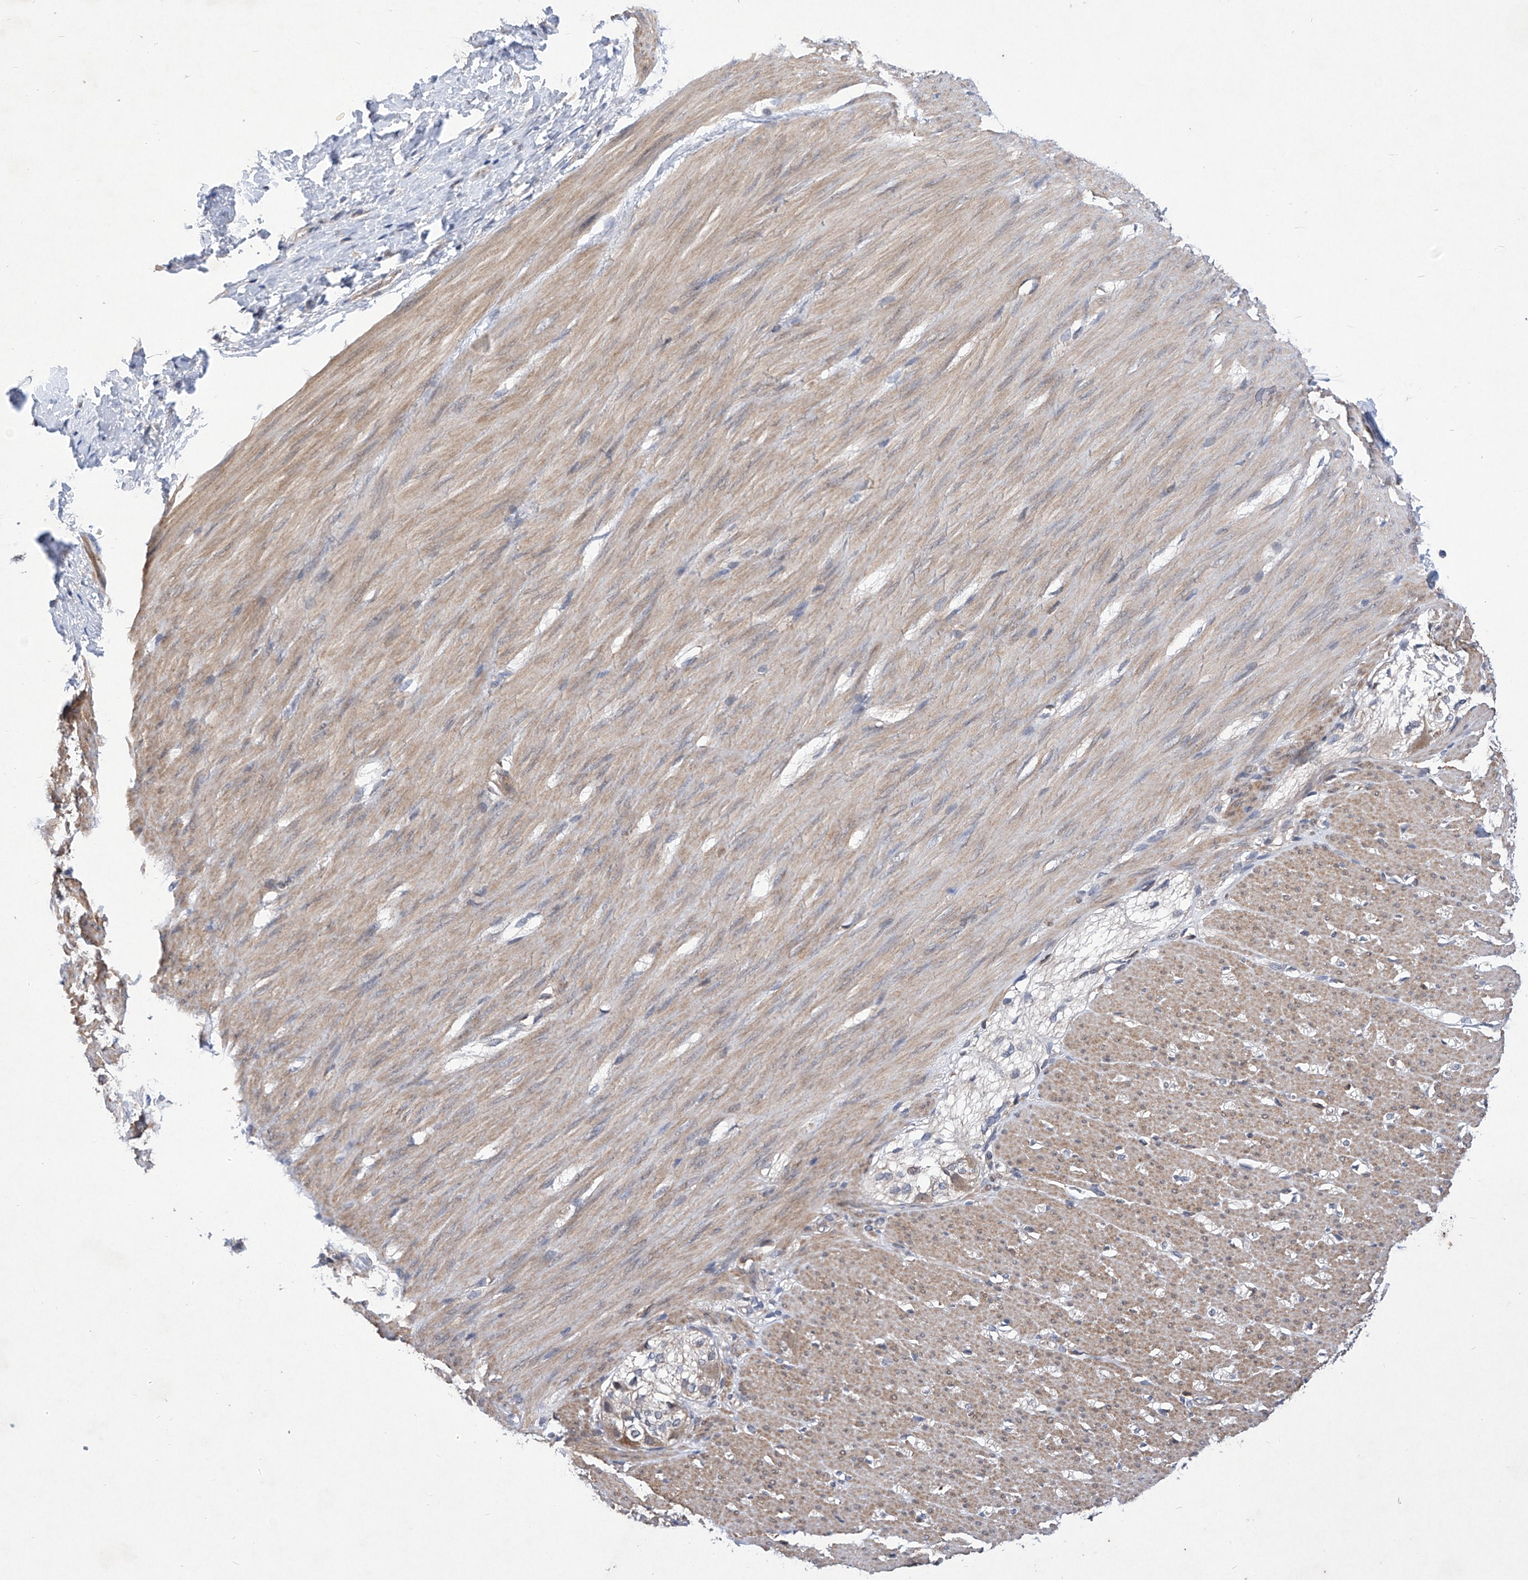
{"staining": {"intensity": "weak", "quantity": ">75%", "location": "cytoplasmic/membranous"}, "tissue": "smooth muscle", "cell_type": "Smooth muscle cells", "image_type": "normal", "snomed": [{"axis": "morphology", "description": "Normal tissue, NOS"}, {"axis": "morphology", "description": "Adenocarcinoma, NOS"}, {"axis": "topography", "description": "Colon"}, {"axis": "topography", "description": "Peripheral nerve tissue"}], "caption": "Smooth muscle stained with a brown dye reveals weak cytoplasmic/membranous positive positivity in approximately >75% of smooth muscle cells.", "gene": "KIFC2", "patient": {"sex": "male", "age": 14}}